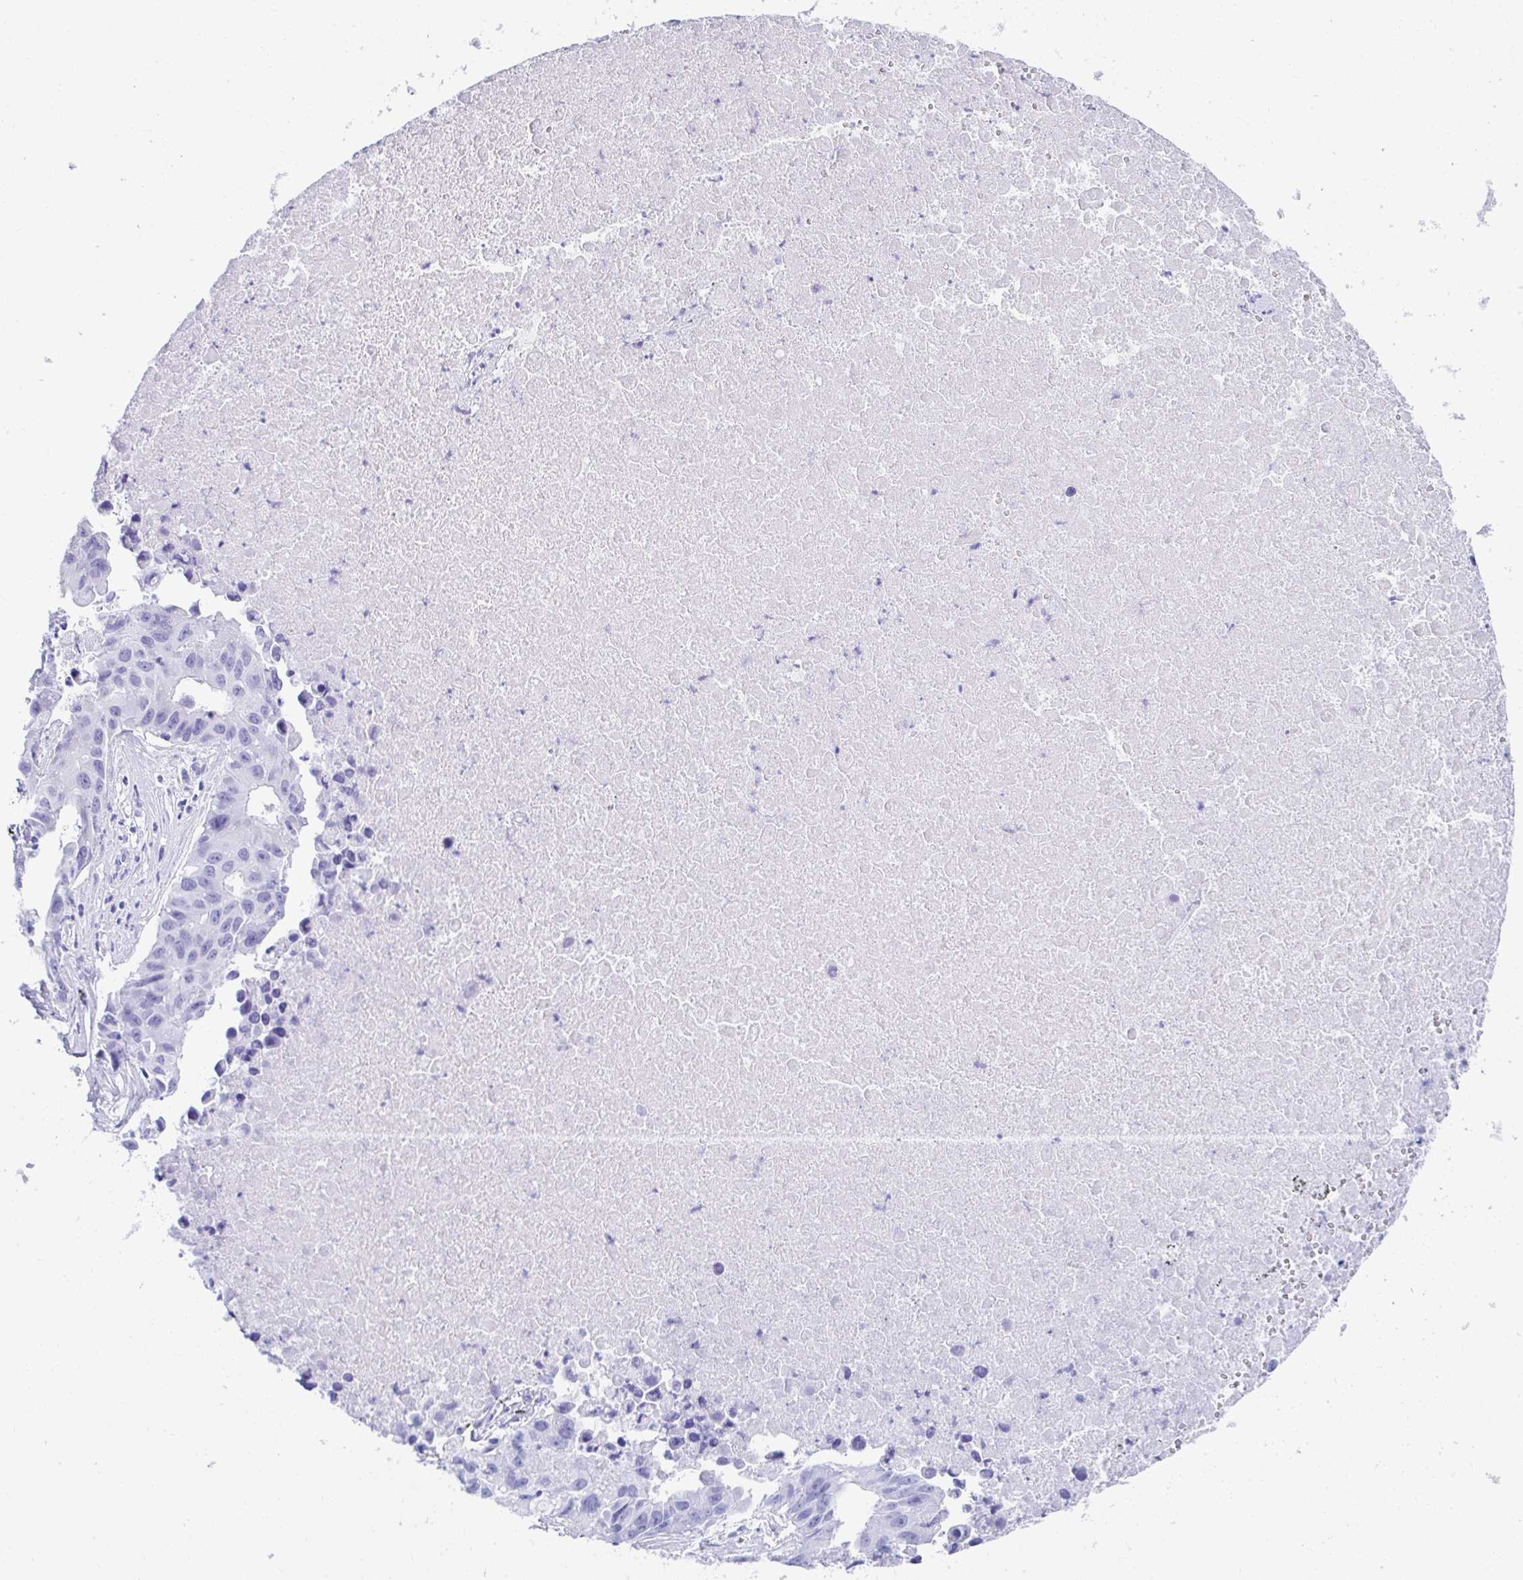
{"staining": {"intensity": "negative", "quantity": "none", "location": "none"}, "tissue": "lung cancer", "cell_type": "Tumor cells", "image_type": "cancer", "snomed": [{"axis": "morphology", "description": "Adenocarcinoma, NOS"}, {"axis": "topography", "description": "Lymph node"}, {"axis": "topography", "description": "Lung"}], "caption": "This histopathology image is of lung cancer (adenocarcinoma) stained with IHC to label a protein in brown with the nuclei are counter-stained blue. There is no expression in tumor cells.", "gene": "PC", "patient": {"sex": "male", "age": 64}}